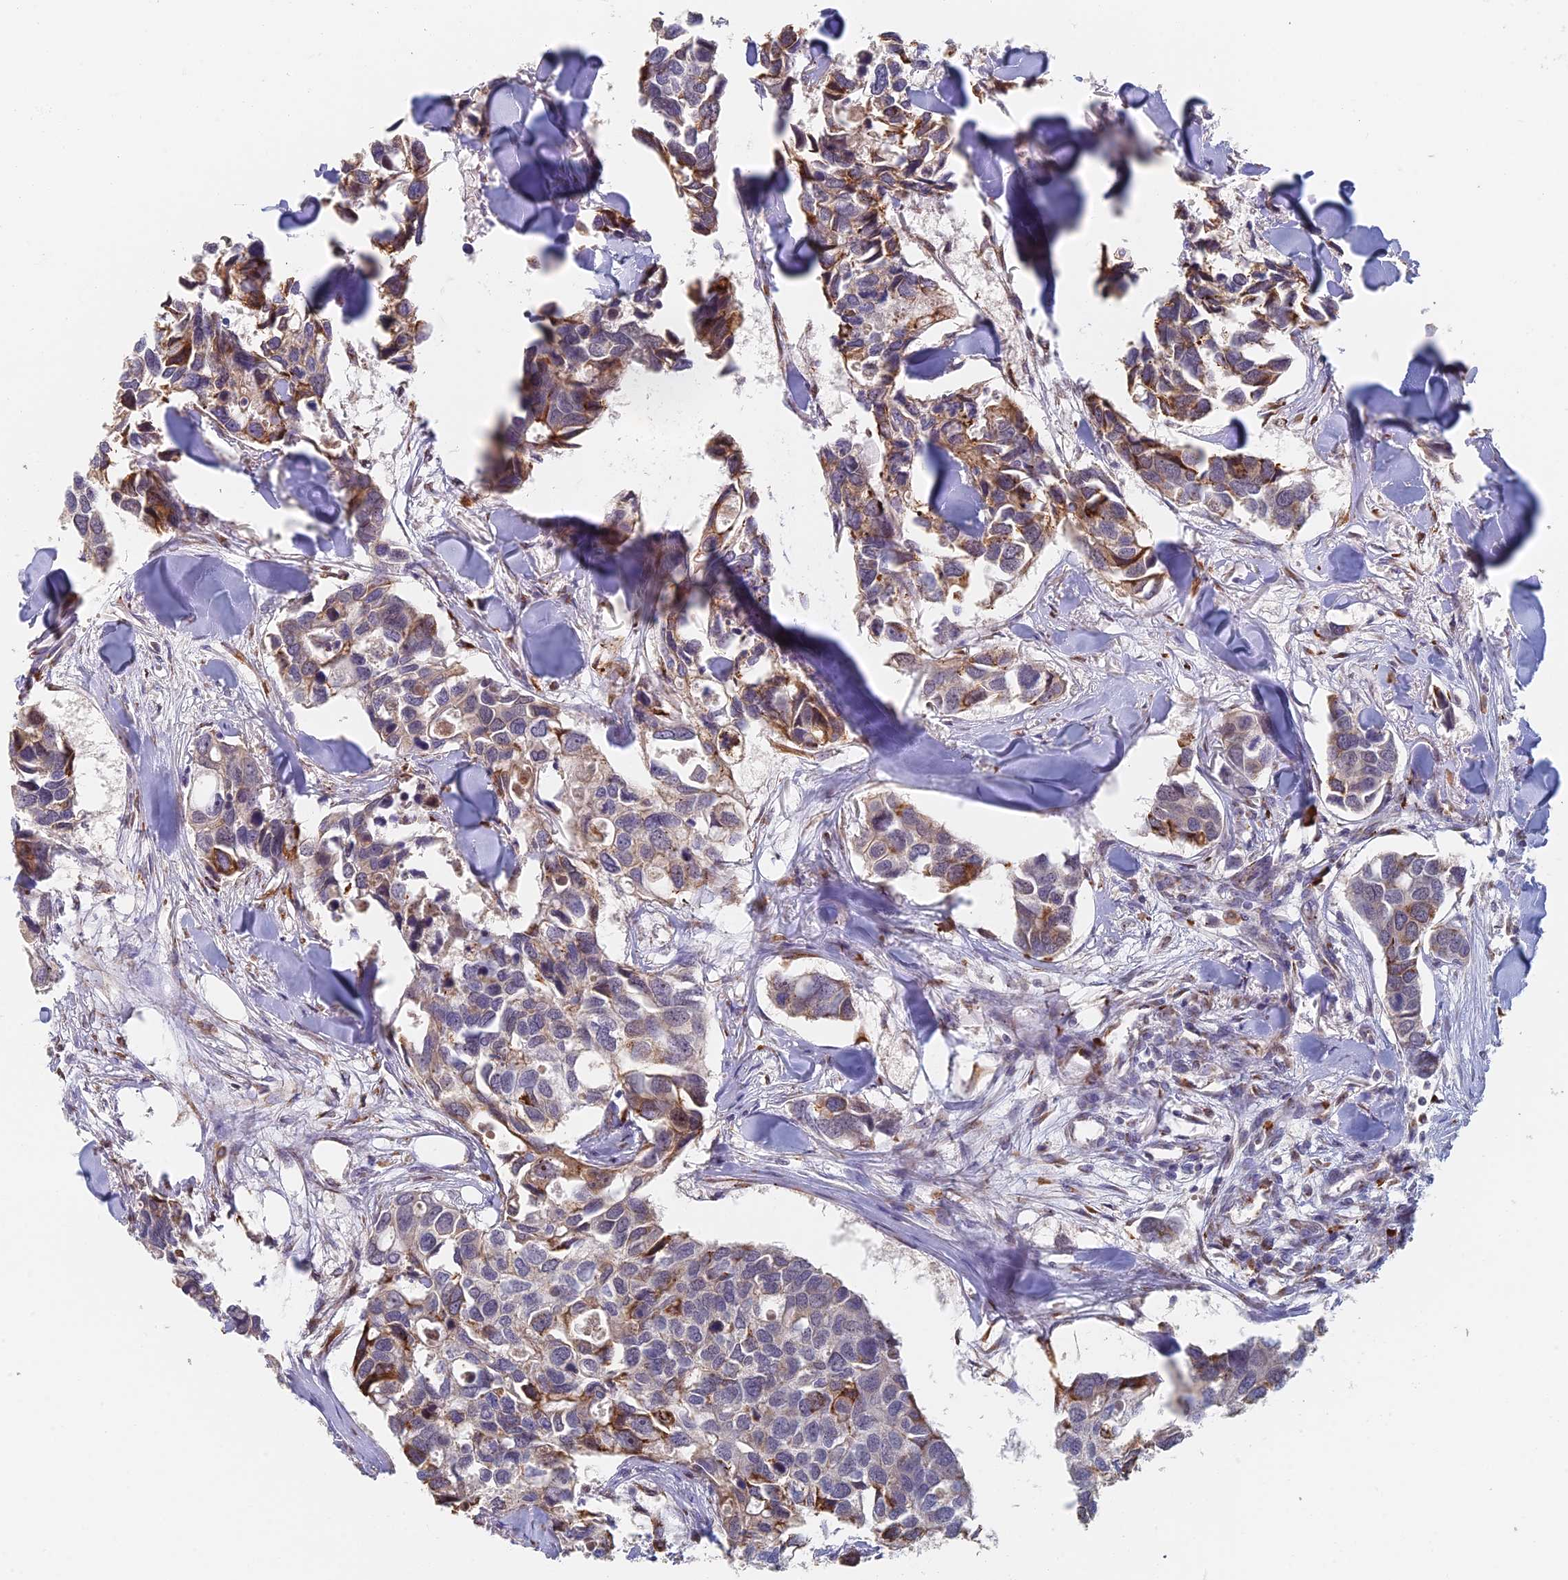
{"staining": {"intensity": "moderate", "quantity": "25%-75%", "location": "cytoplasmic/membranous"}, "tissue": "breast cancer", "cell_type": "Tumor cells", "image_type": "cancer", "snomed": [{"axis": "morphology", "description": "Duct carcinoma"}, {"axis": "topography", "description": "Breast"}], "caption": "Brown immunohistochemical staining in human breast invasive ductal carcinoma exhibits moderate cytoplasmic/membranous staining in approximately 25%-75% of tumor cells.", "gene": "GPATCH1", "patient": {"sex": "female", "age": 83}}